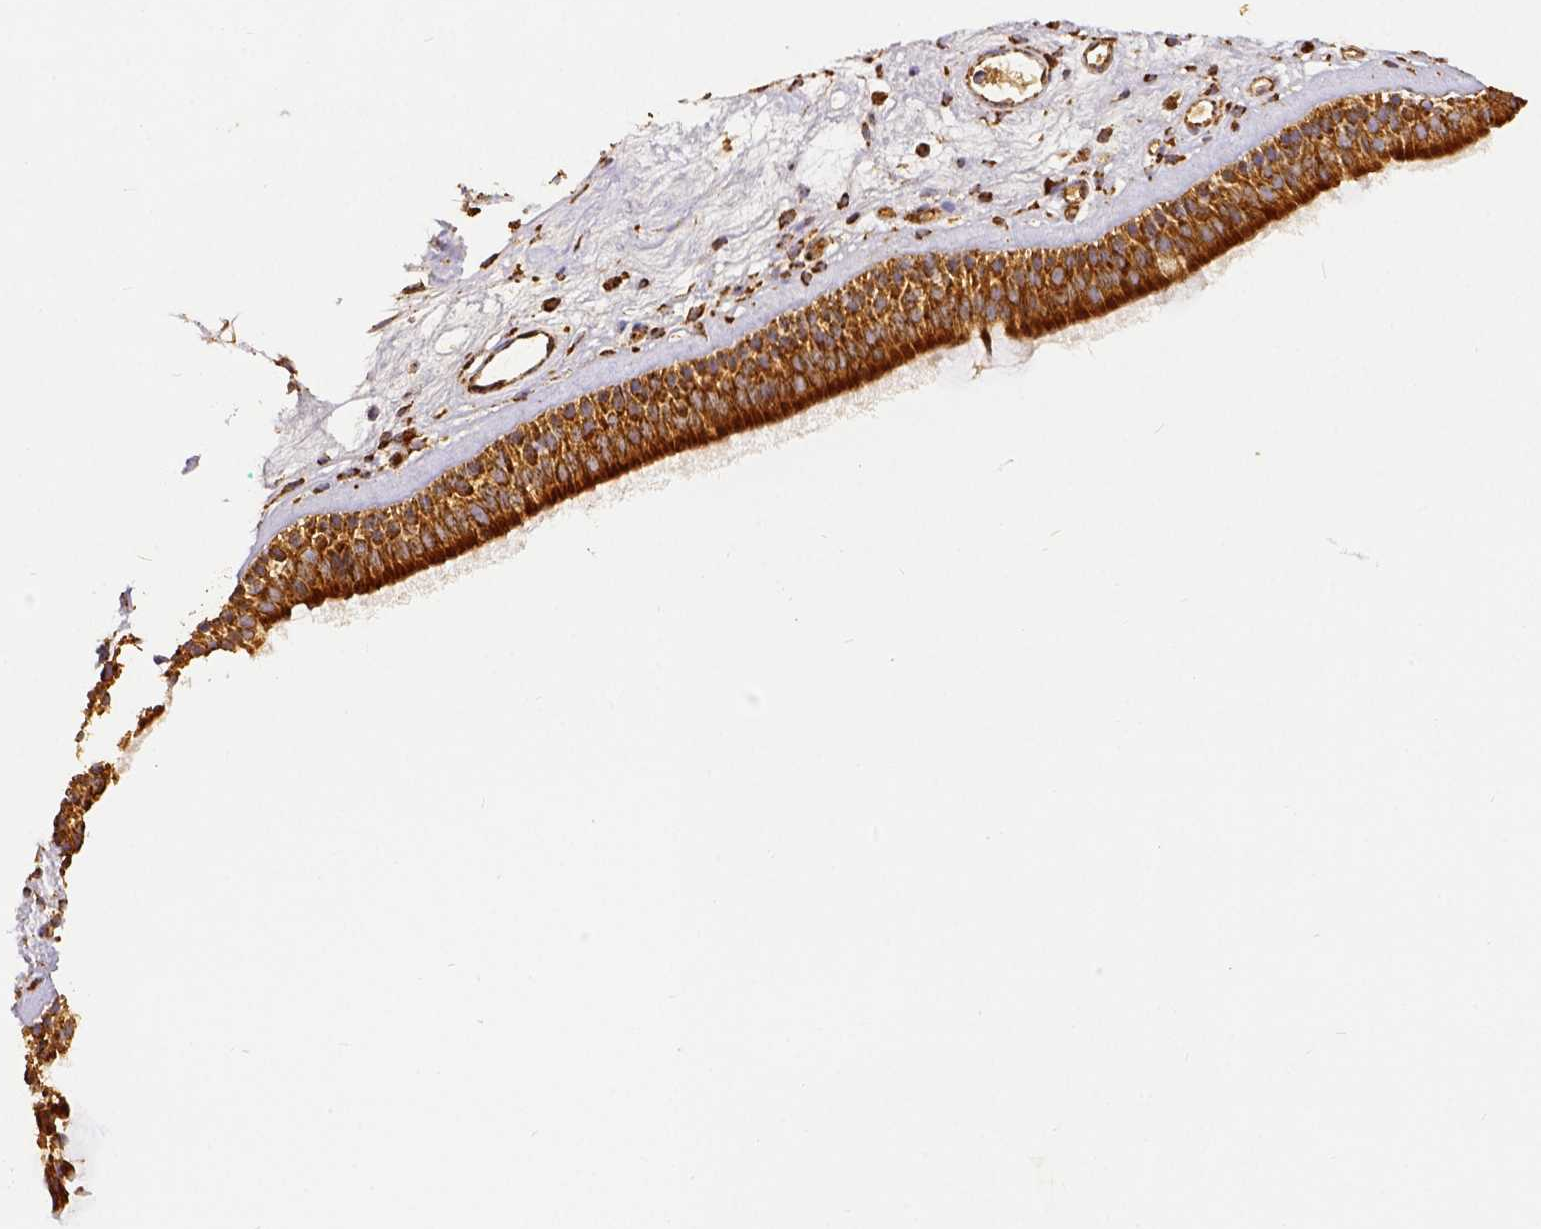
{"staining": {"intensity": "strong", "quantity": ">75%", "location": "cytoplasmic/membranous"}, "tissue": "nasopharynx", "cell_type": "Respiratory epithelial cells", "image_type": "normal", "snomed": [{"axis": "morphology", "description": "Normal tissue, NOS"}, {"axis": "topography", "description": "Nasopharynx"}], "caption": "Protein expression analysis of unremarkable human nasopharynx reveals strong cytoplasmic/membranous expression in approximately >75% of respiratory epithelial cells. (DAB IHC, brown staining for protein, blue staining for nuclei).", "gene": "SDHB", "patient": {"sex": "male", "age": 68}}